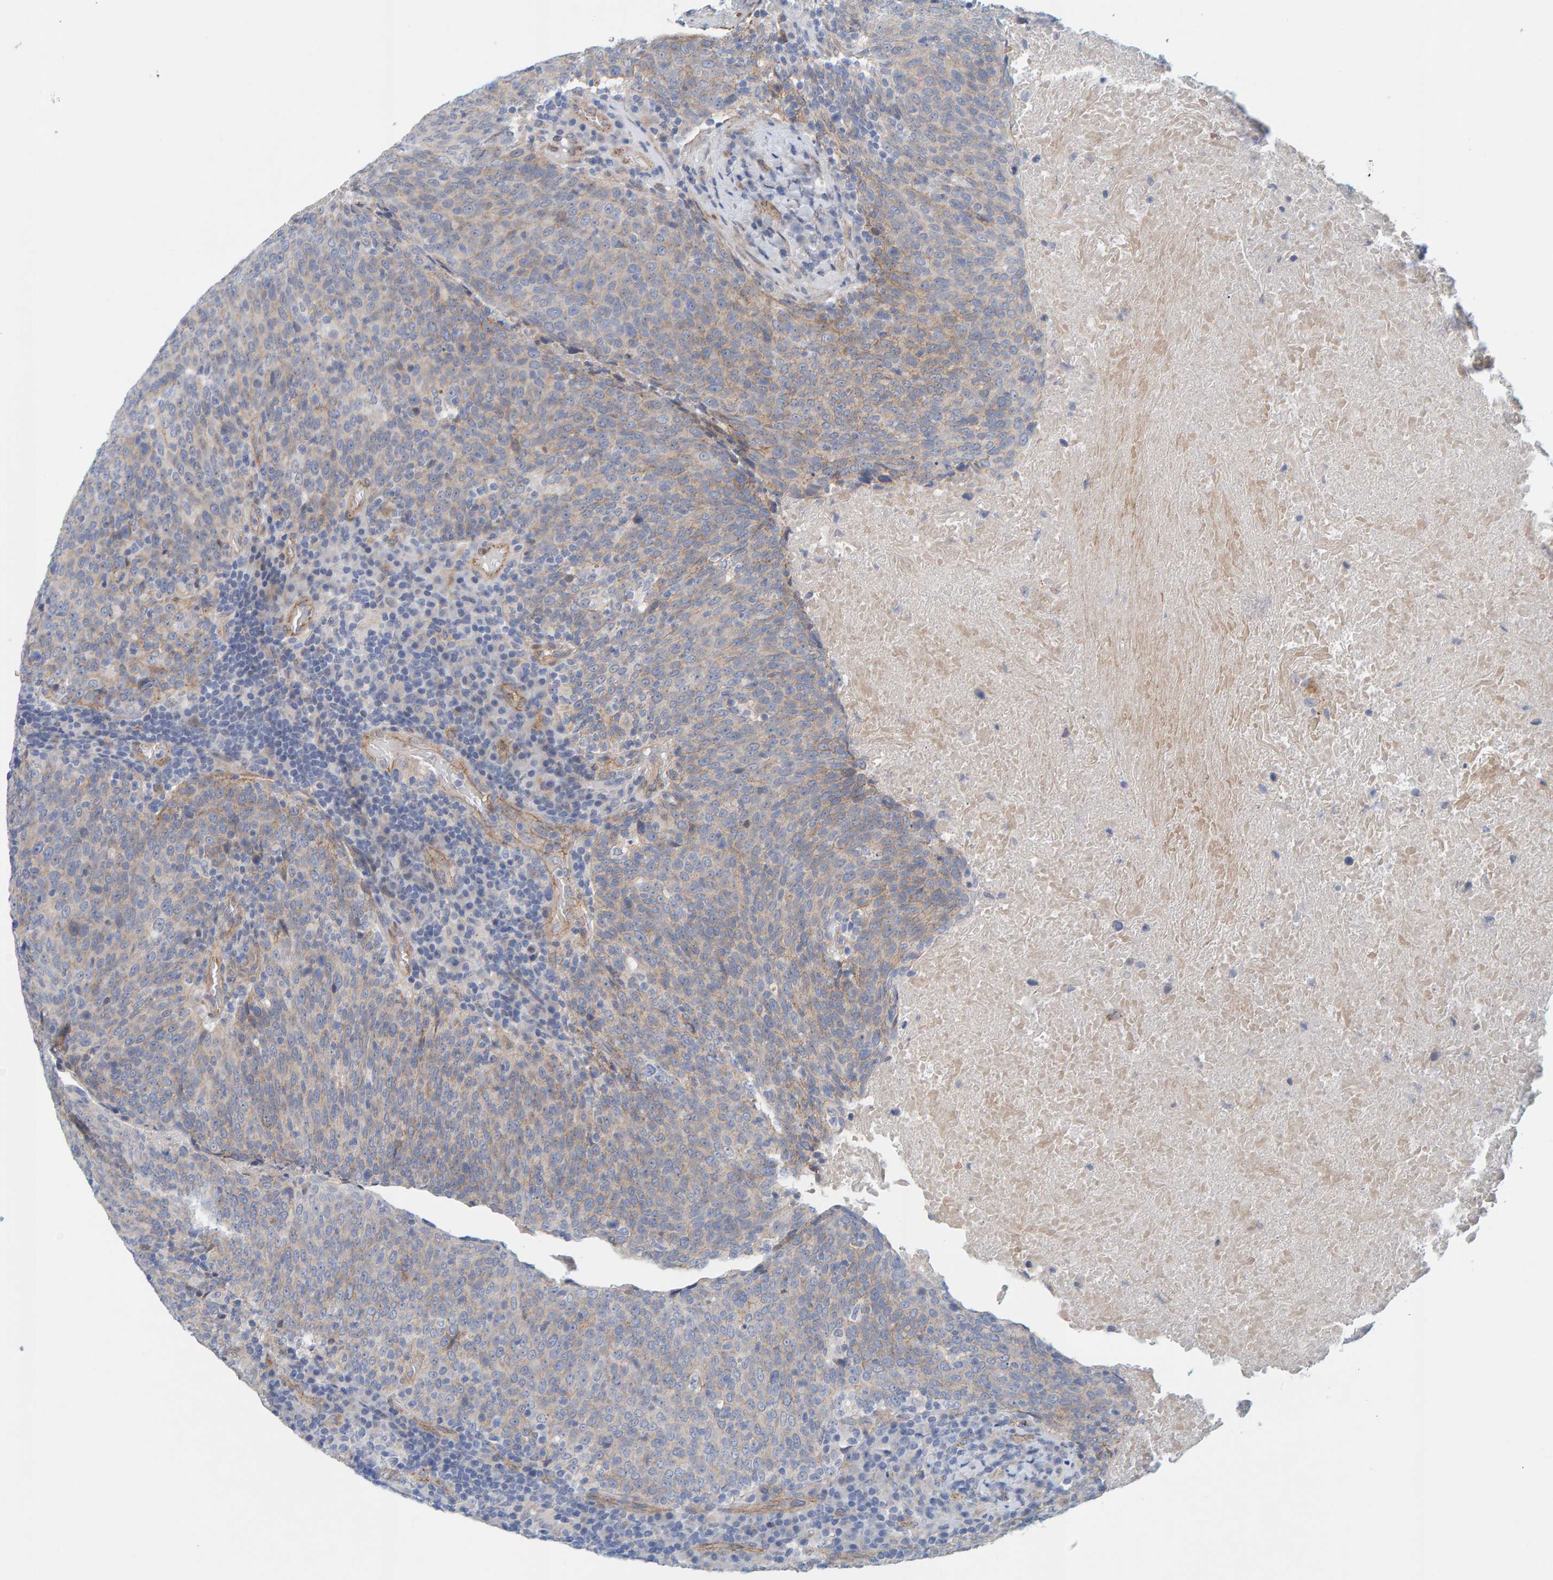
{"staining": {"intensity": "weak", "quantity": "<25%", "location": "cytoplasmic/membranous"}, "tissue": "head and neck cancer", "cell_type": "Tumor cells", "image_type": "cancer", "snomed": [{"axis": "morphology", "description": "Squamous cell carcinoma, NOS"}, {"axis": "morphology", "description": "Squamous cell carcinoma, metastatic, NOS"}, {"axis": "topography", "description": "Lymph node"}, {"axis": "topography", "description": "Head-Neck"}], "caption": "This histopathology image is of head and neck cancer (squamous cell carcinoma) stained with immunohistochemistry (IHC) to label a protein in brown with the nuclei are counter-stained blue. There is no staining in tumor cells.", "gene": "KRBA2", "patient": {"sex": "male", "age": 62}}